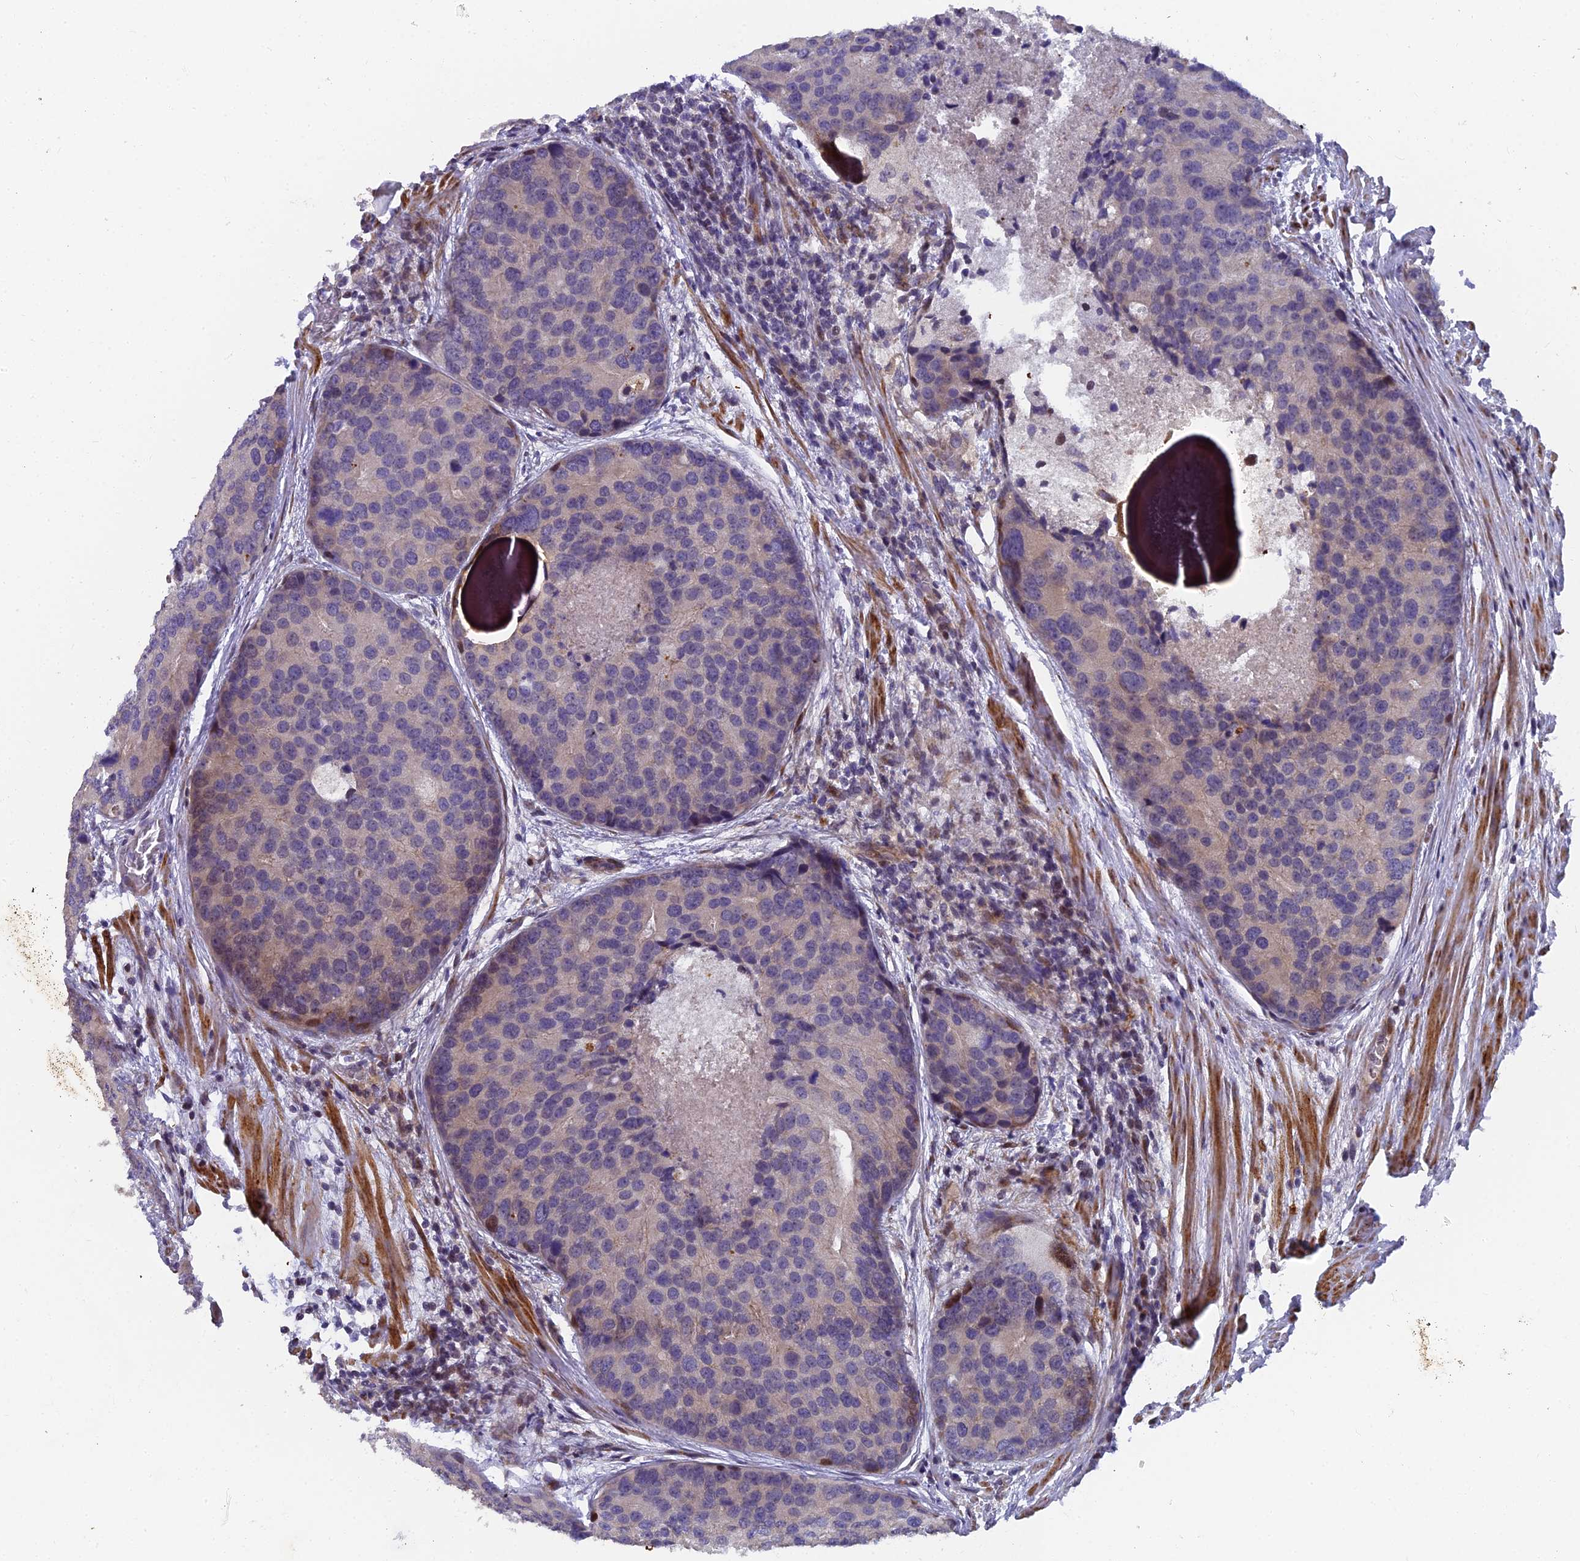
{"staining": {"intensity": "negative", "quantity": "none", "location": "none"}, "tissue": "prostate cancer", "cell_type": "Tumor cells", "image_type": "cancer", "snomed": [{"axis": "morphology", "description": "Adenocarcinoma, High grade"}, {"axis": "topography", "description": "Prostate"}], "caption": "An immunohistochemistry histopathology image of high-grade adenocarcinoma (prostate) is shown. There is no staining in tumor cells of high-grade adenocarcinoma (prostate).", "gene": "RAB28", "patient": {"sex": "male", "age": 62}}